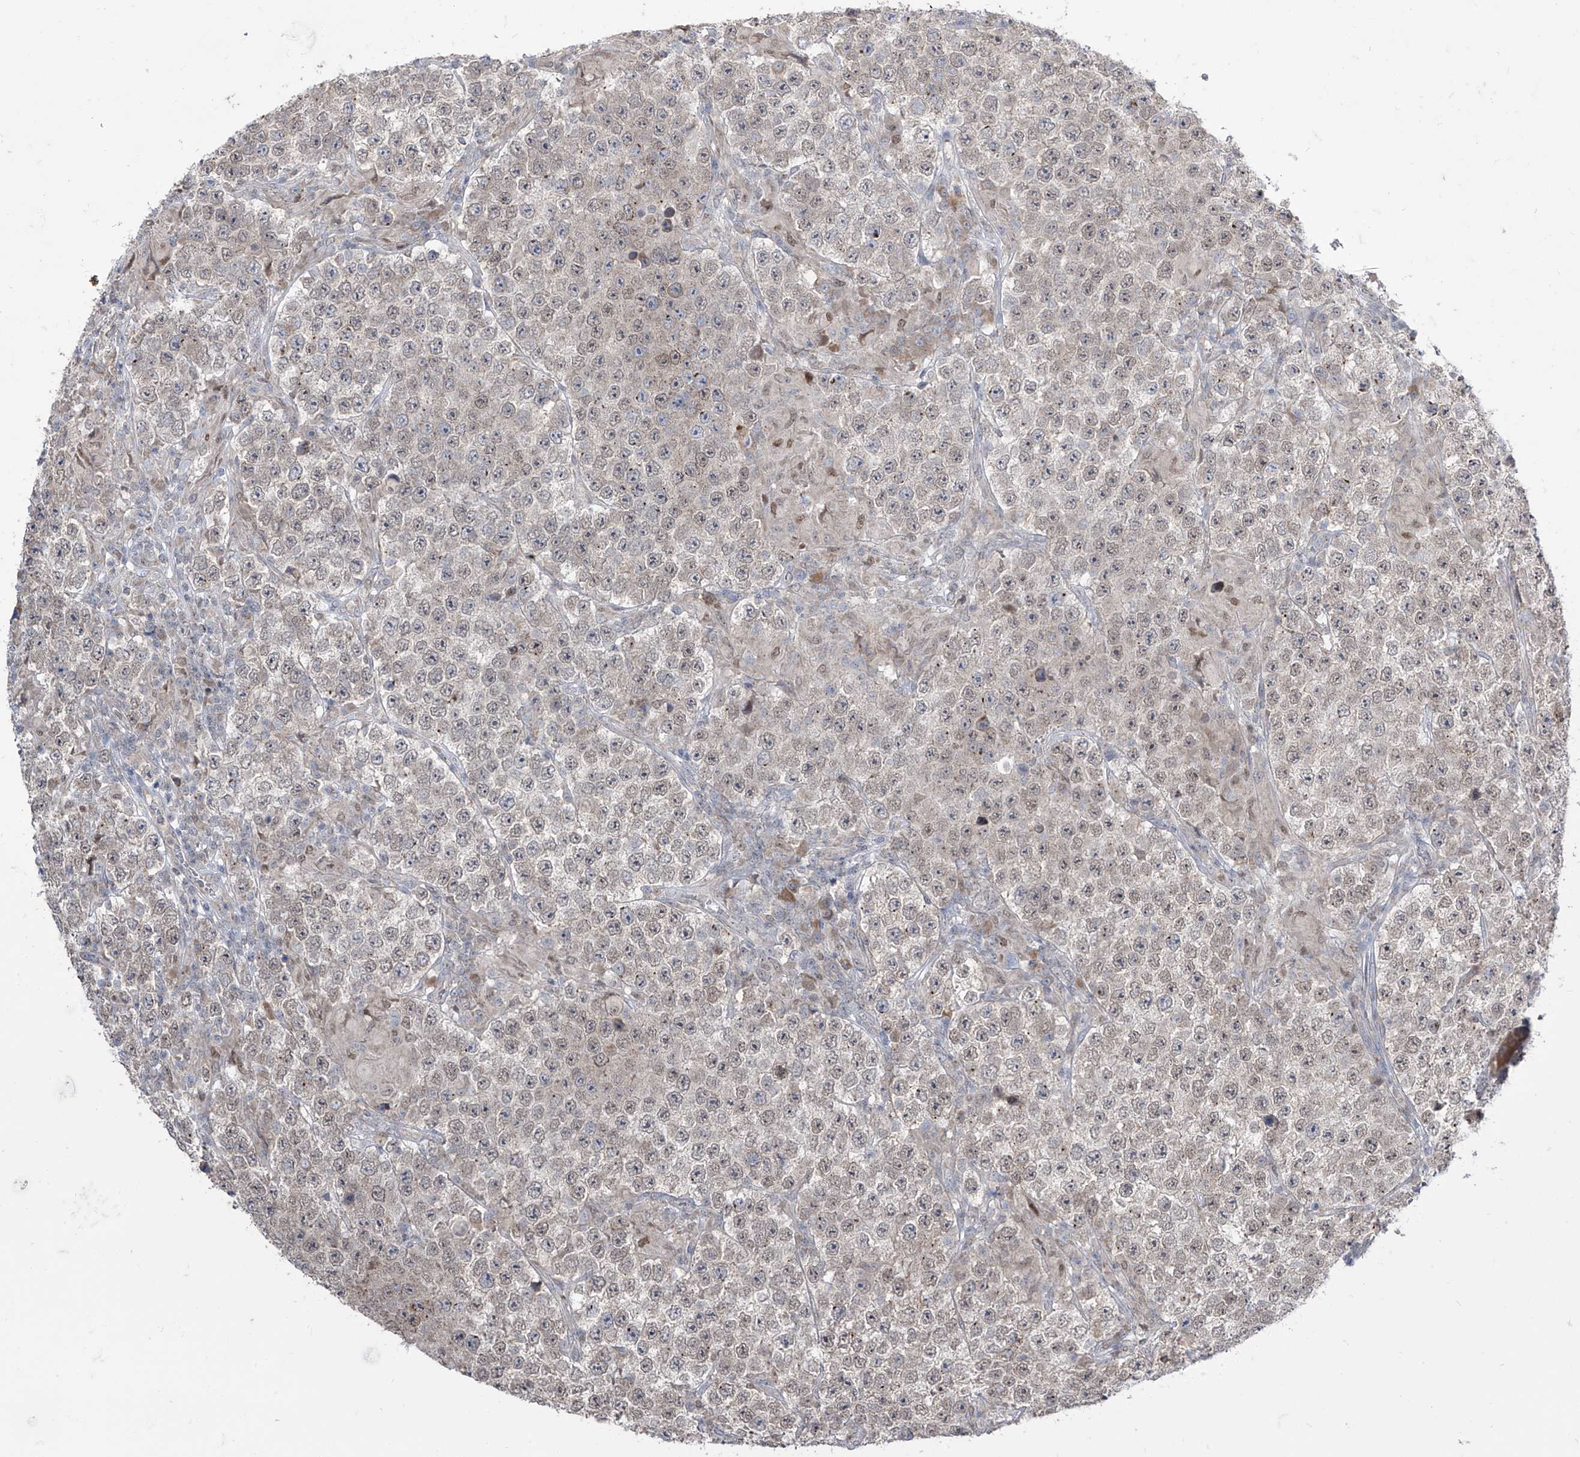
{"staining": {"intensity": "weak", "quantity": ">75%", "location": "nuclear"}, "tissue": "testis cancer", "cell_type": "Tumor cells", "image_type": "cancer", "snomed": [{"axis": "morphology", "description": "Normal tissue, NOS"}, {"axis": "morphology", "description": "Urothelial carcinoma, High grade"}, {"axis": "morphology", "description": "Seminoma, NOS"}, {"axis": "morphology", "description": "Carcinoma, Embryonal, NOS"}, {"axis": "topography", "description": "Urinary bladder"}, {"axis": "topography", "description": "Testis"}], "caption": "Protein analysis of testis cancer tissue reveals weak nuclear expression in approximately >75% of tumor cells.", "gene": "BROX", "patient": {"sex": "male", "age": 41}}